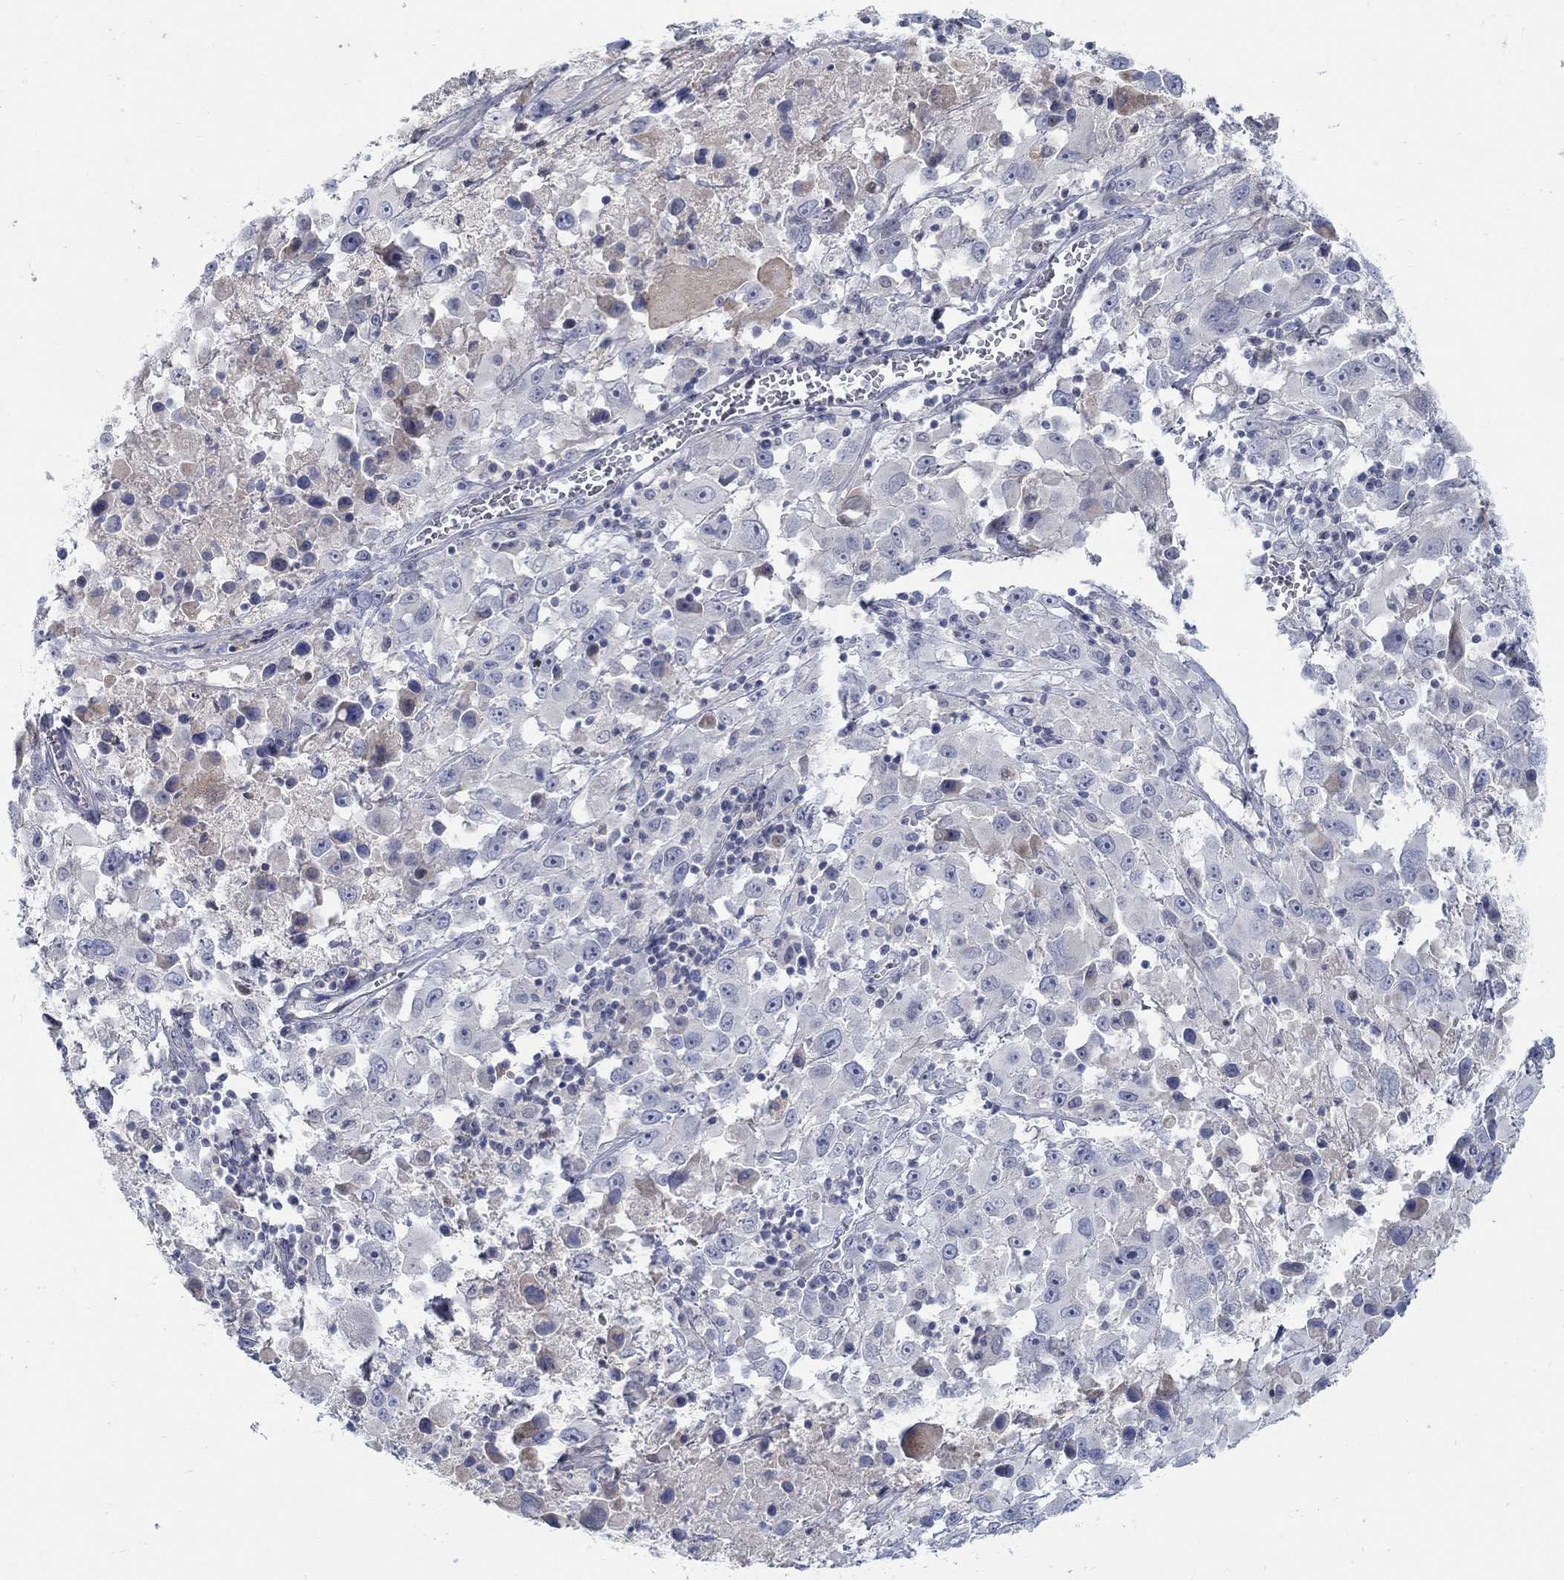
{"staining": {"intensity": "negative", "quantity": "none", "location": "none"}, "tissue": "melanoma", "cell_type": "Tumor cells", "image_type": "cancer", "snomed": [{"axis": "morphology", "description": "Malignant melanoma, Metastatic site"}, {"axis": "topography", "description": "Lymph node"}], "caption": "High power microscopy micrograph of an immunohistochemistry micrograph of malignant melanoma (metastatic site), revealing no significant positivity in tumor cells.", "gene": "ANO7", "patient": {"sex": "male", "age": 50}}